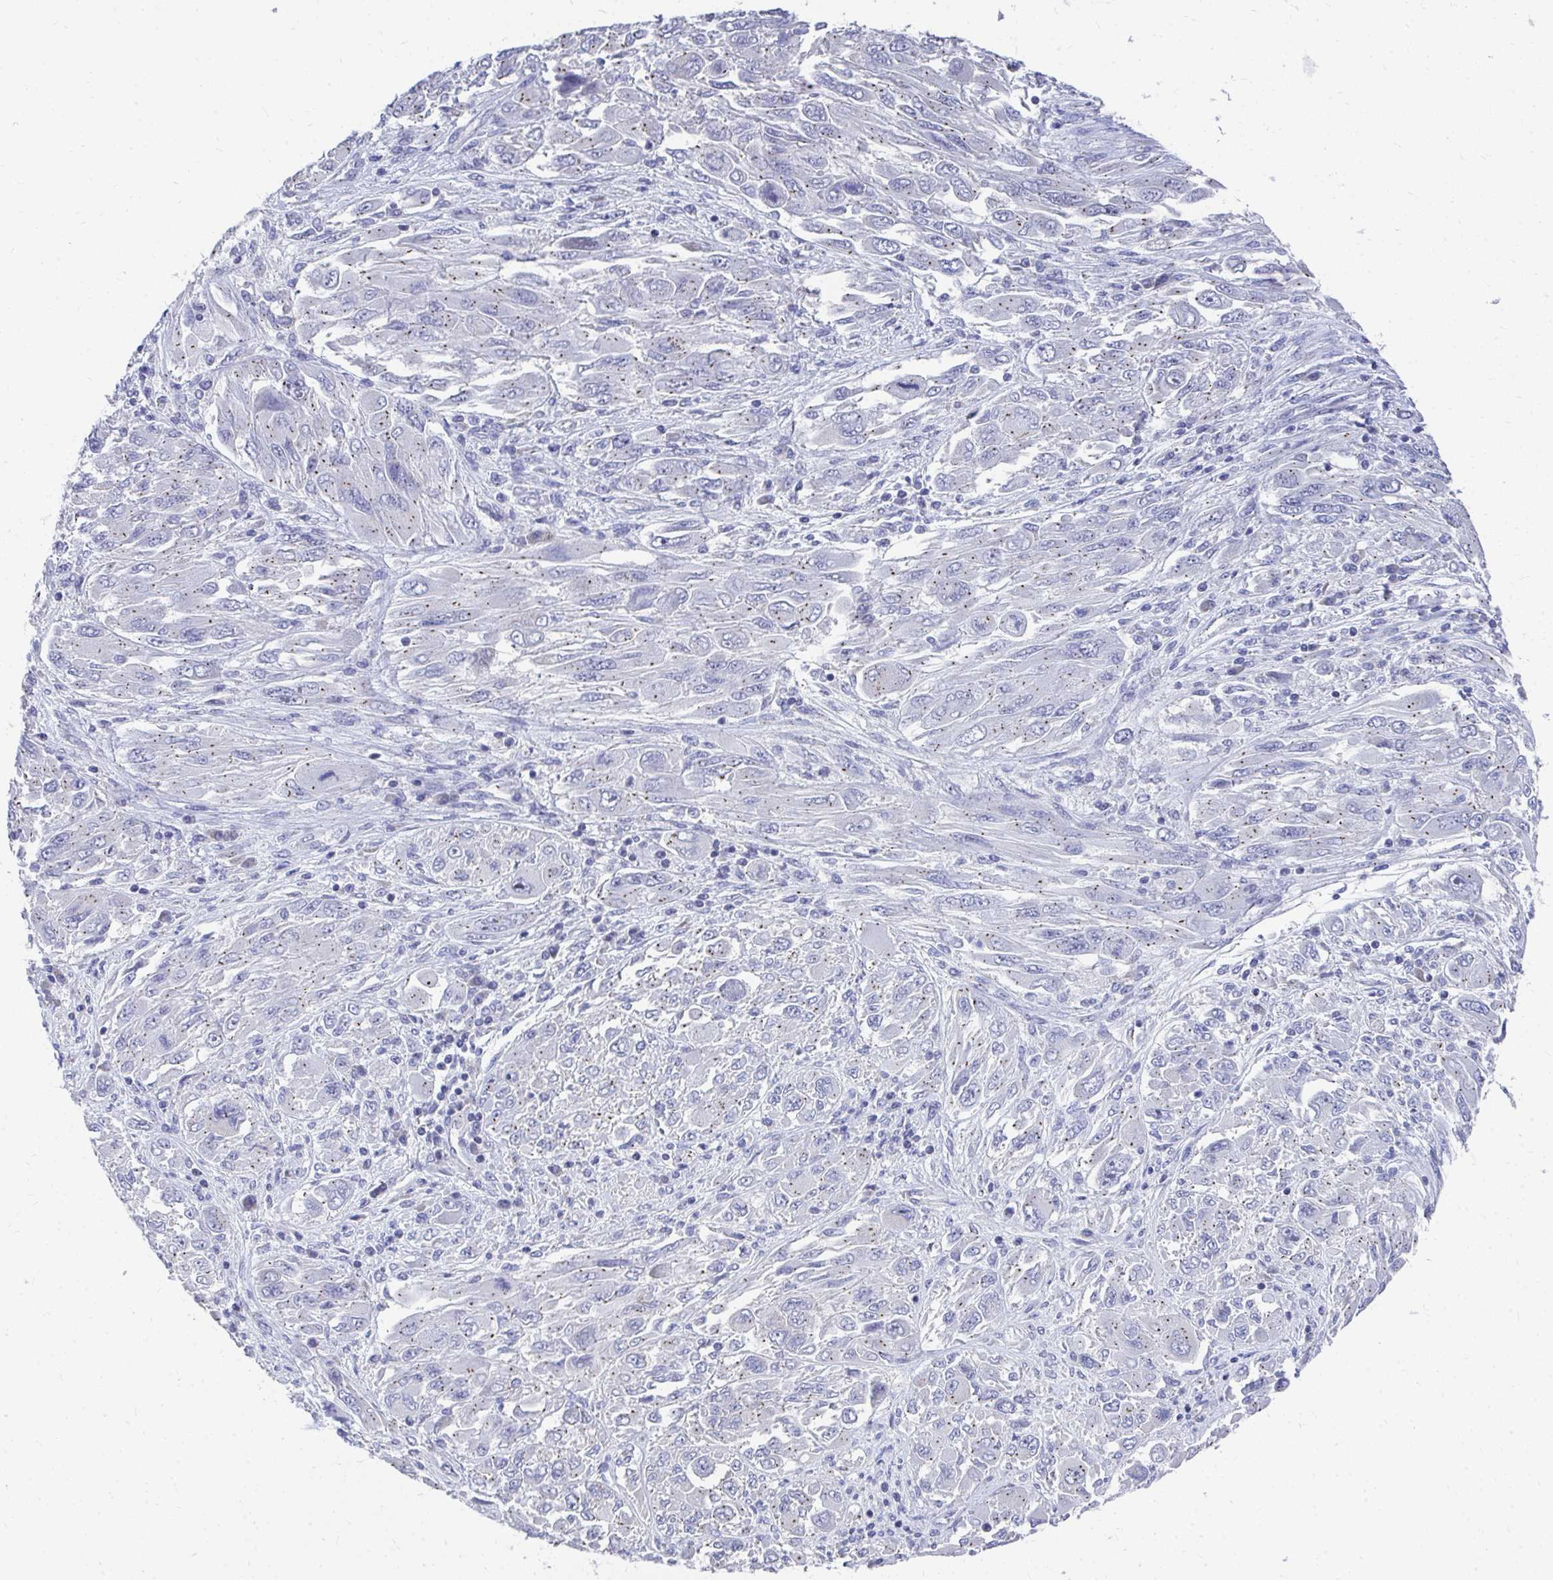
{"staining": {"intensity": "weak", "quantity": "<25%", "location": "cytoplasmic/membranous"}, "tissue": "melanoma", "cell_type": "Tumor cells", "image_type": "cancer", "snomed": [{"axis": "morphology", "description": "Malignant melanoma, NOS"}, {"axis": "topography", "description": "Skin"}], "caption": "Malignant melanoma was stained to show a protein in brown. There is no significant expression in tumor cells. The staining is performed using DAB brown chromogen with nuclei counter-stained in using hematoxylin.", "gene": "TMPRSS2", "patient": {"sex": "female", "age": 91}}